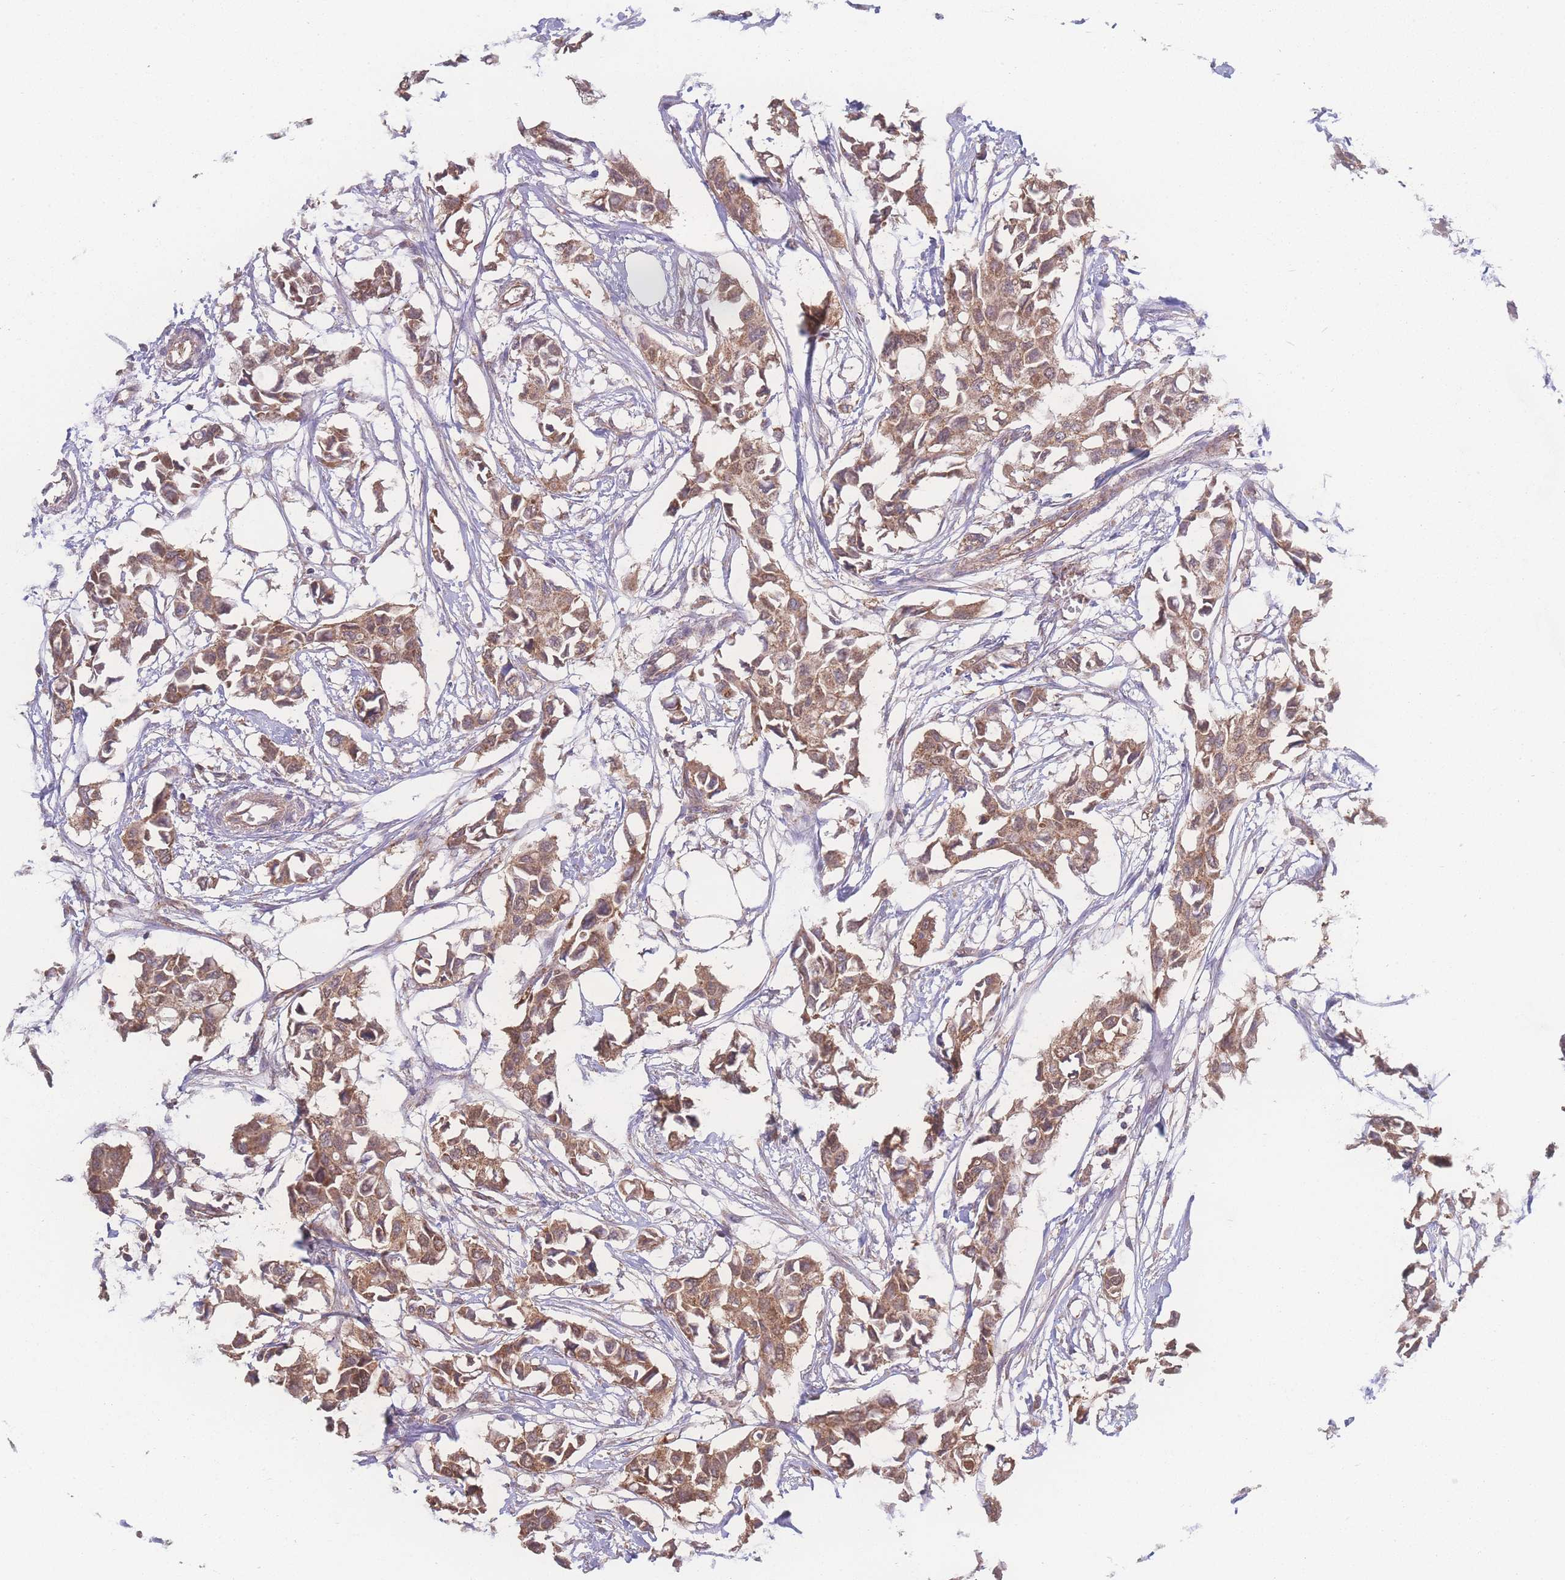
{"staining": {"intensity": "moderate", "quantity": ">75%", "location": "cytoplasmic/membranous"}, "tissue": "breast cancer", "cell_type": "Tumor cells", "image_type": "cancer", "snomed": [{"axis": "morphology", "description": "Duct carcinoma"}, {"axis": "topography", "description": "Breast"}], "caption": "IHC image of neoplastic tissue: infiltrating ductal carcinoma (breast) stained using immunohistochemistry reveals medium levels of moderate protein expression localized specifically in the cytoplasmic/membranous of tumor cells, appearing as a cytoplasmic/membranous brown color.", "gene": "GIPR", "patient": {"sex": "female", "age": 41}}